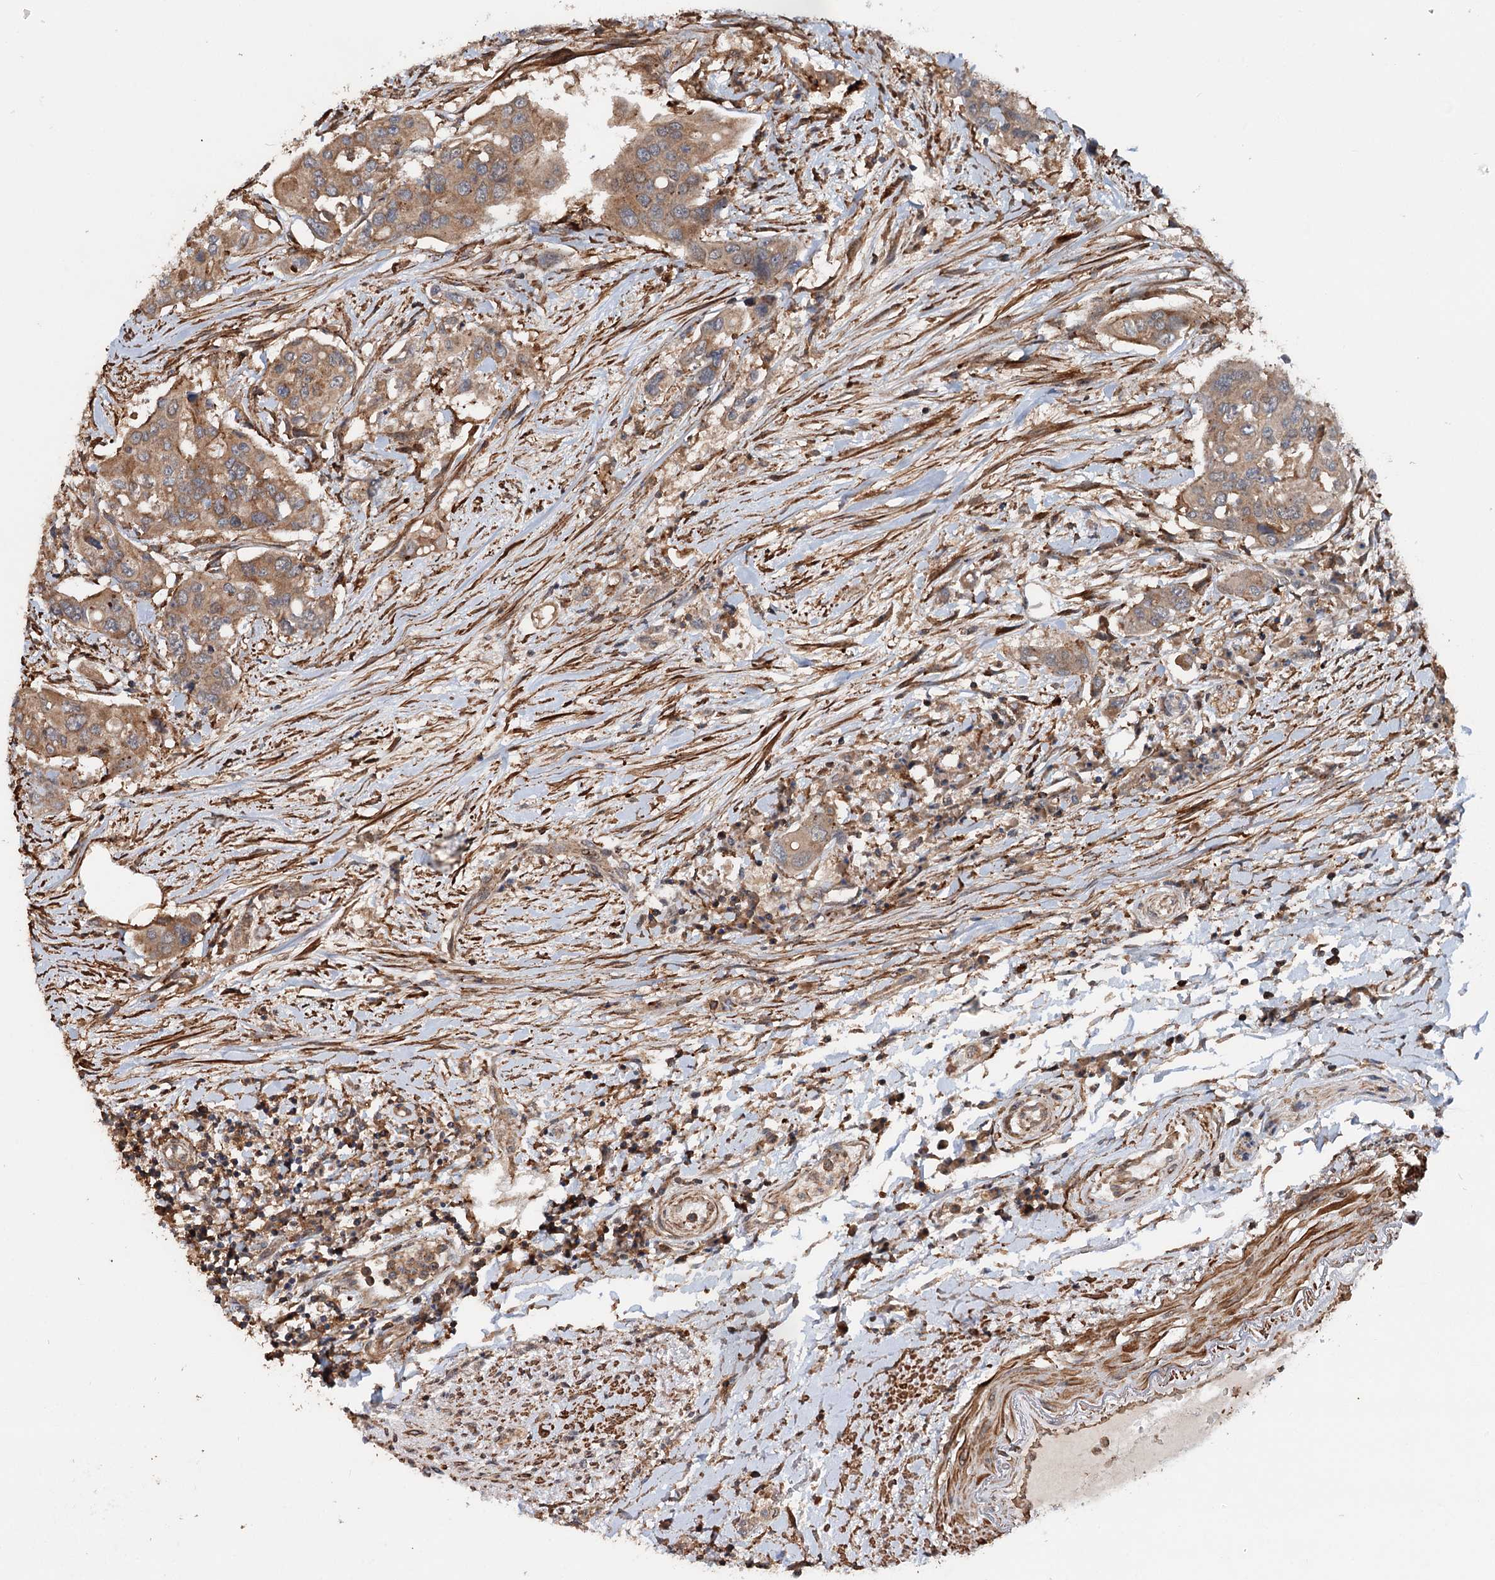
{"staining": {"intensity": "moderate", "quantity": ">75%", "location": "cytoplasmic/membranous"}, "tissue": "colorectal cancer", "cell_type": "Tumor cells", "image_type": "cancer", "snomed": [{"axis": "morphology", "description": "Adenocarcinoma, NOS"}, {"axis": "topography", "description": "Colon"}], "caption": "Immunohistochemical staining of colorectal cancer reveals medium levels of moderate cytoplasmic/membranous protein expression in approximately >75% of tumor cells. (DAB (3,3'-diaminobenzidine) IHC, brown staining for protein, blue staining for nuclei).", "gene": "GRIP1", "patient": {"sex": "male", "age": 77}}